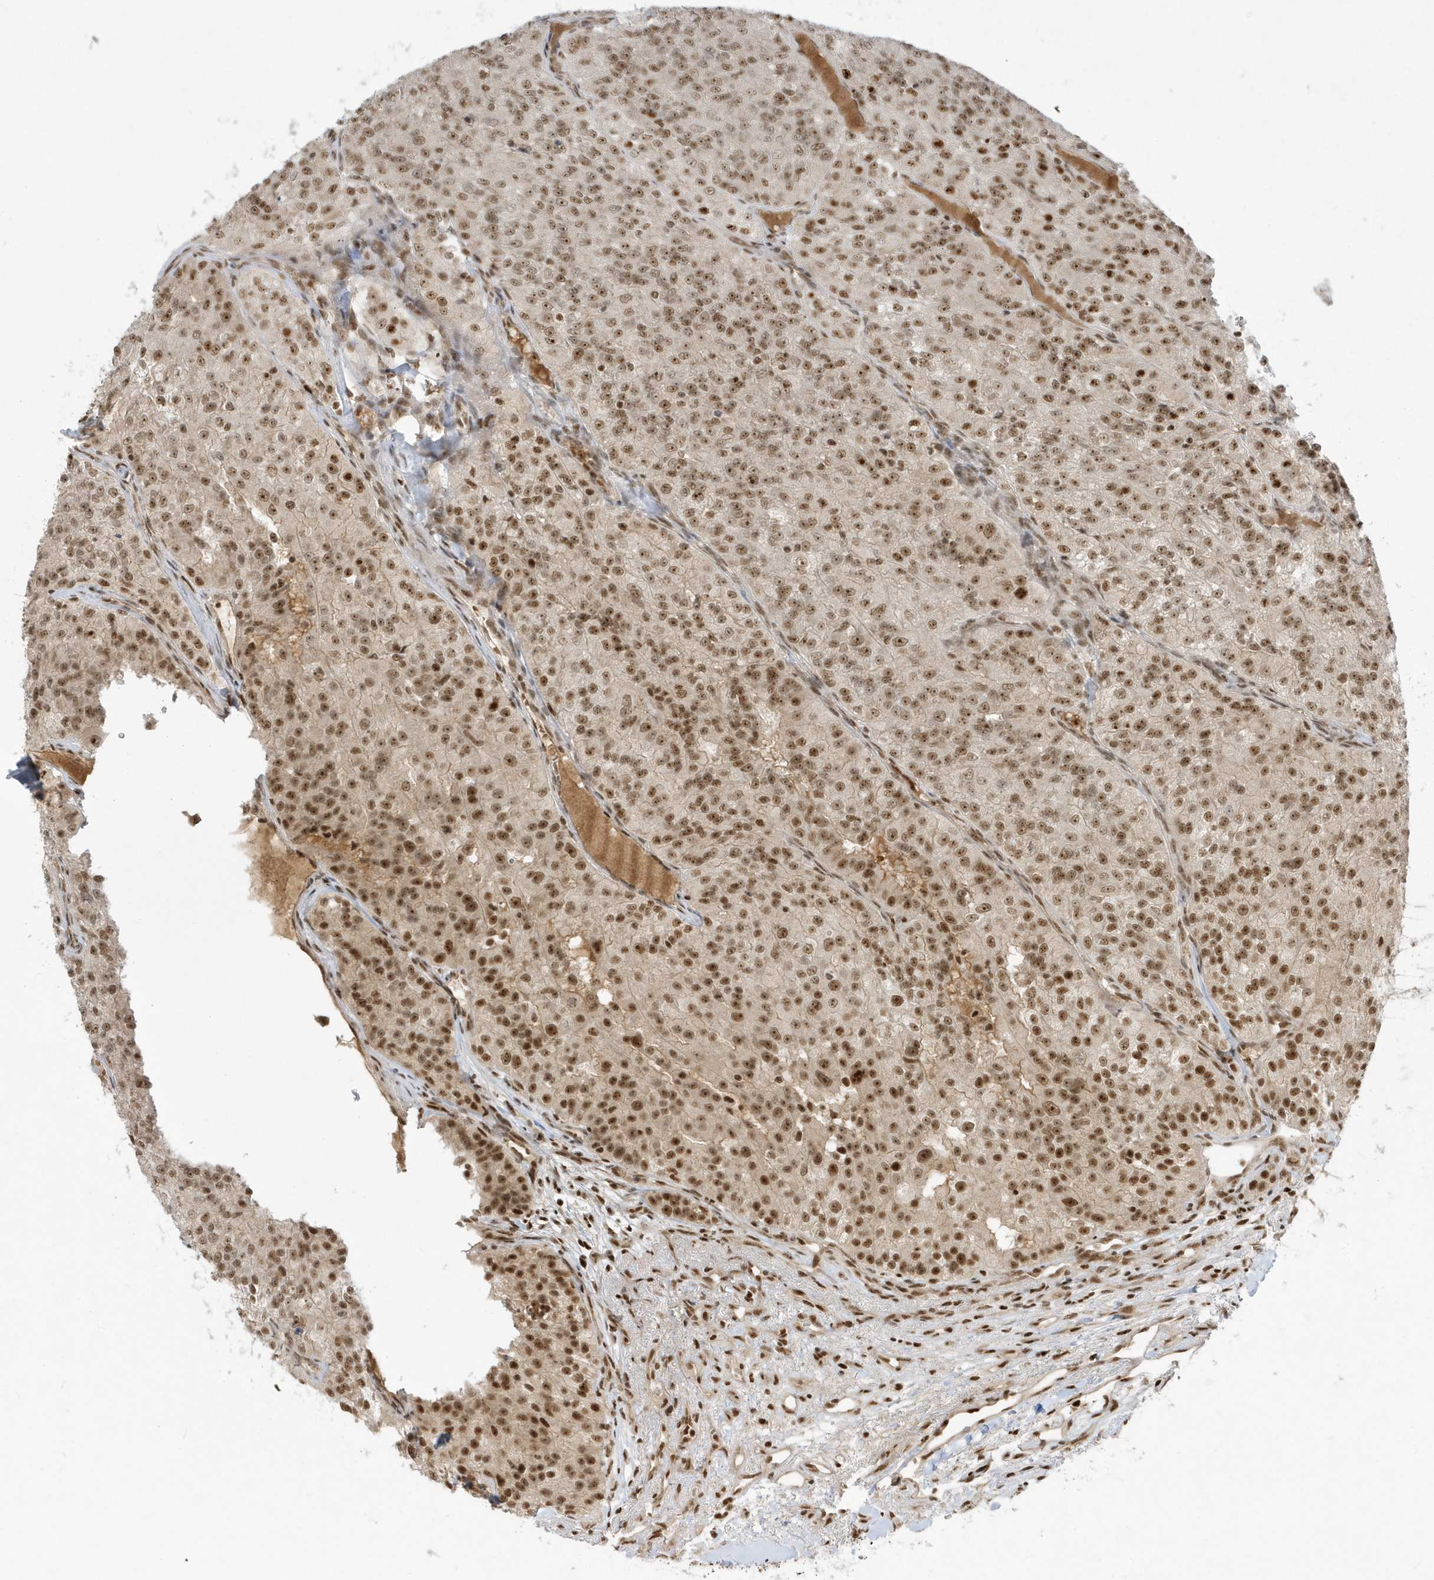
{"staining": {"intensity": "strong", "quantity": "25%-75%", "location": "nuclear"}, "tissue": "renal cancer", "cell_type": "Tumor cells", "image_type": "cancer", "snomed": [{"axis": "morphology", "description": "Adenocarcinoma, NOS"}, {"axis": "topography", "description": "Kidney"}], "caption": "Immunohistochemistry (IHC) histopathology image of renal cancer stained for a protein (brown), which shows high levels of strong nuclear expression in approximately 25%-75% of tumor cells.", "gene": "PPIL2", "patient": {"sex": "female", "age": 63}}